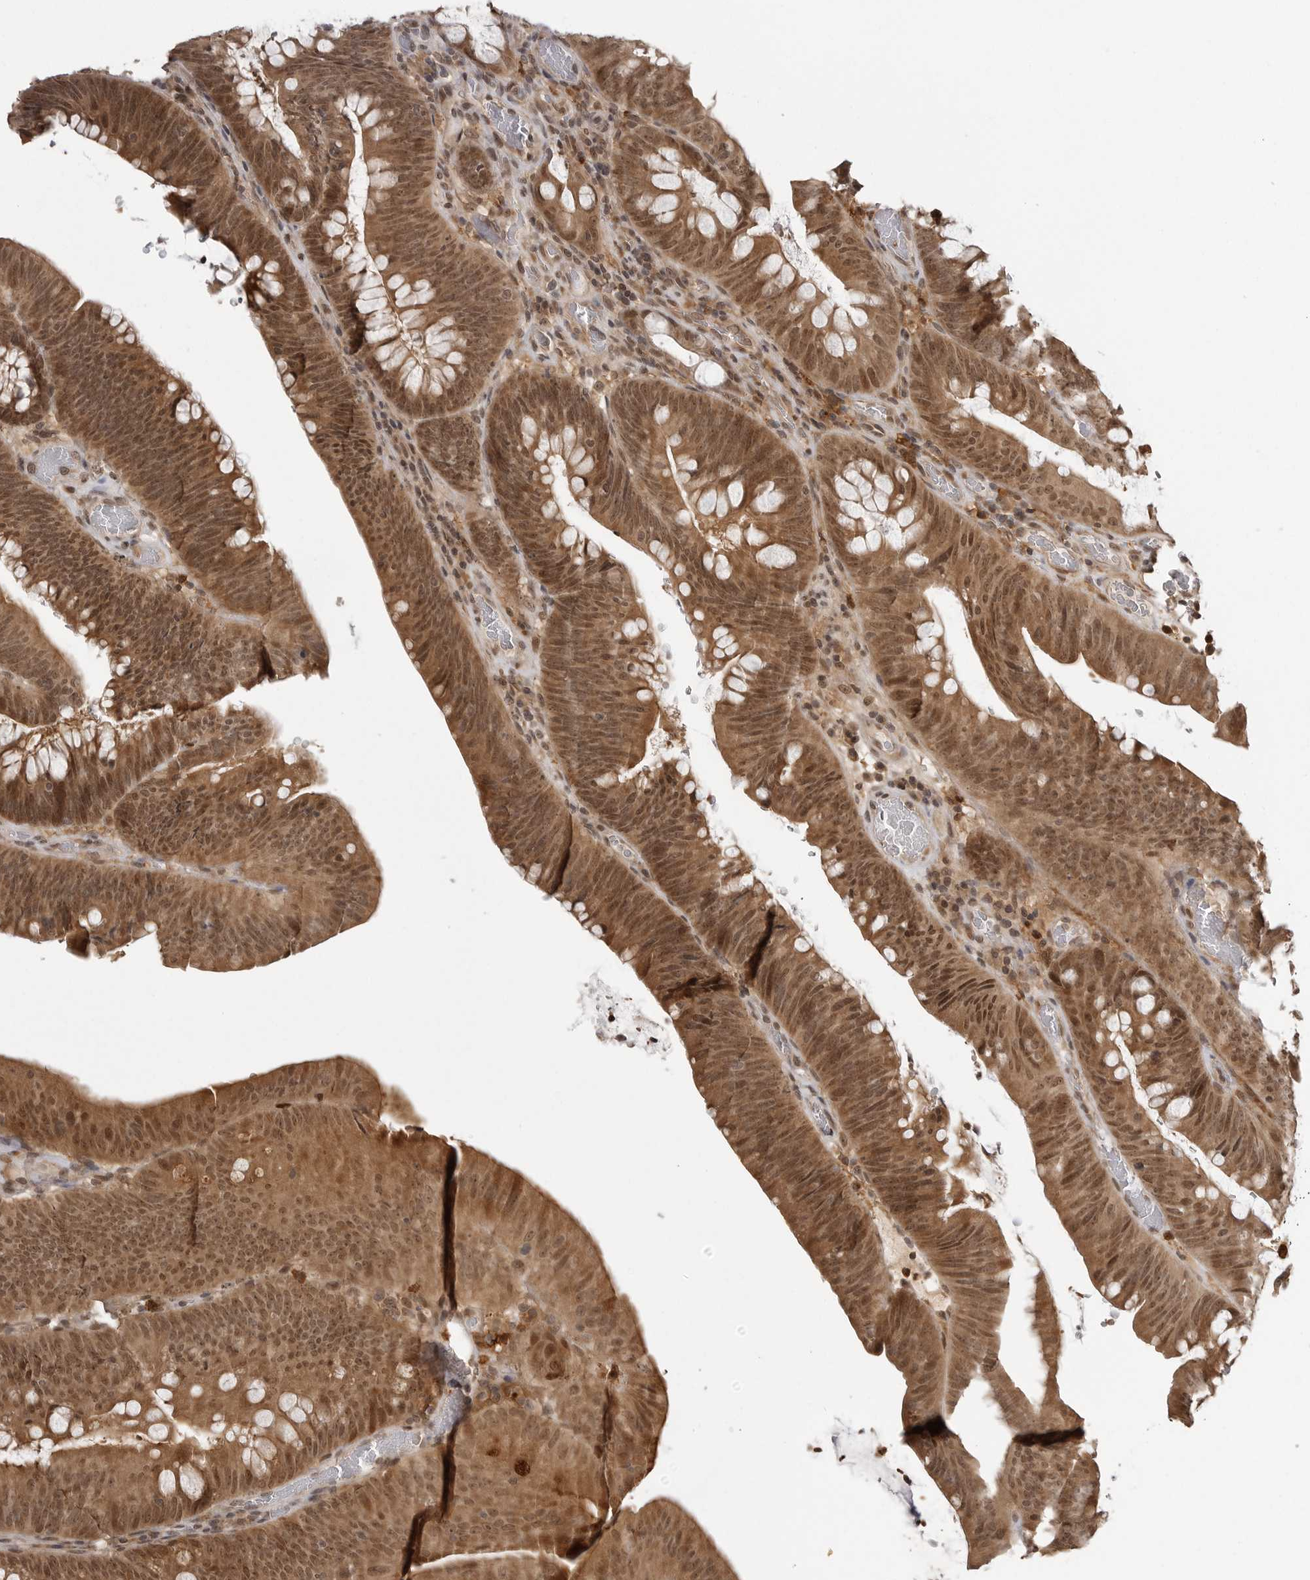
{"staining": {"intensity": "strong", "quantity": ">75%", "location": "cytoplasmic/membranous,nuclear"}, "tissue": "colorectal cancer", "cell_type": "Tumor cells", "image_type": "cancer", "snomed": [{"axis": "morphology", "description": "Normal tissue, NOS"}, {"axis": "topography", "description": "Colon"}], "caption": "Protein staining displays strong cytoplasmic/membranous and nuclear staining in approximately >75% of tumor cells in colorectal cancer. (Brightfield microscopy of DAB IHC at high magnification).", "gene": "PEG3", "patient": {"sex": "female", "age": 82}}